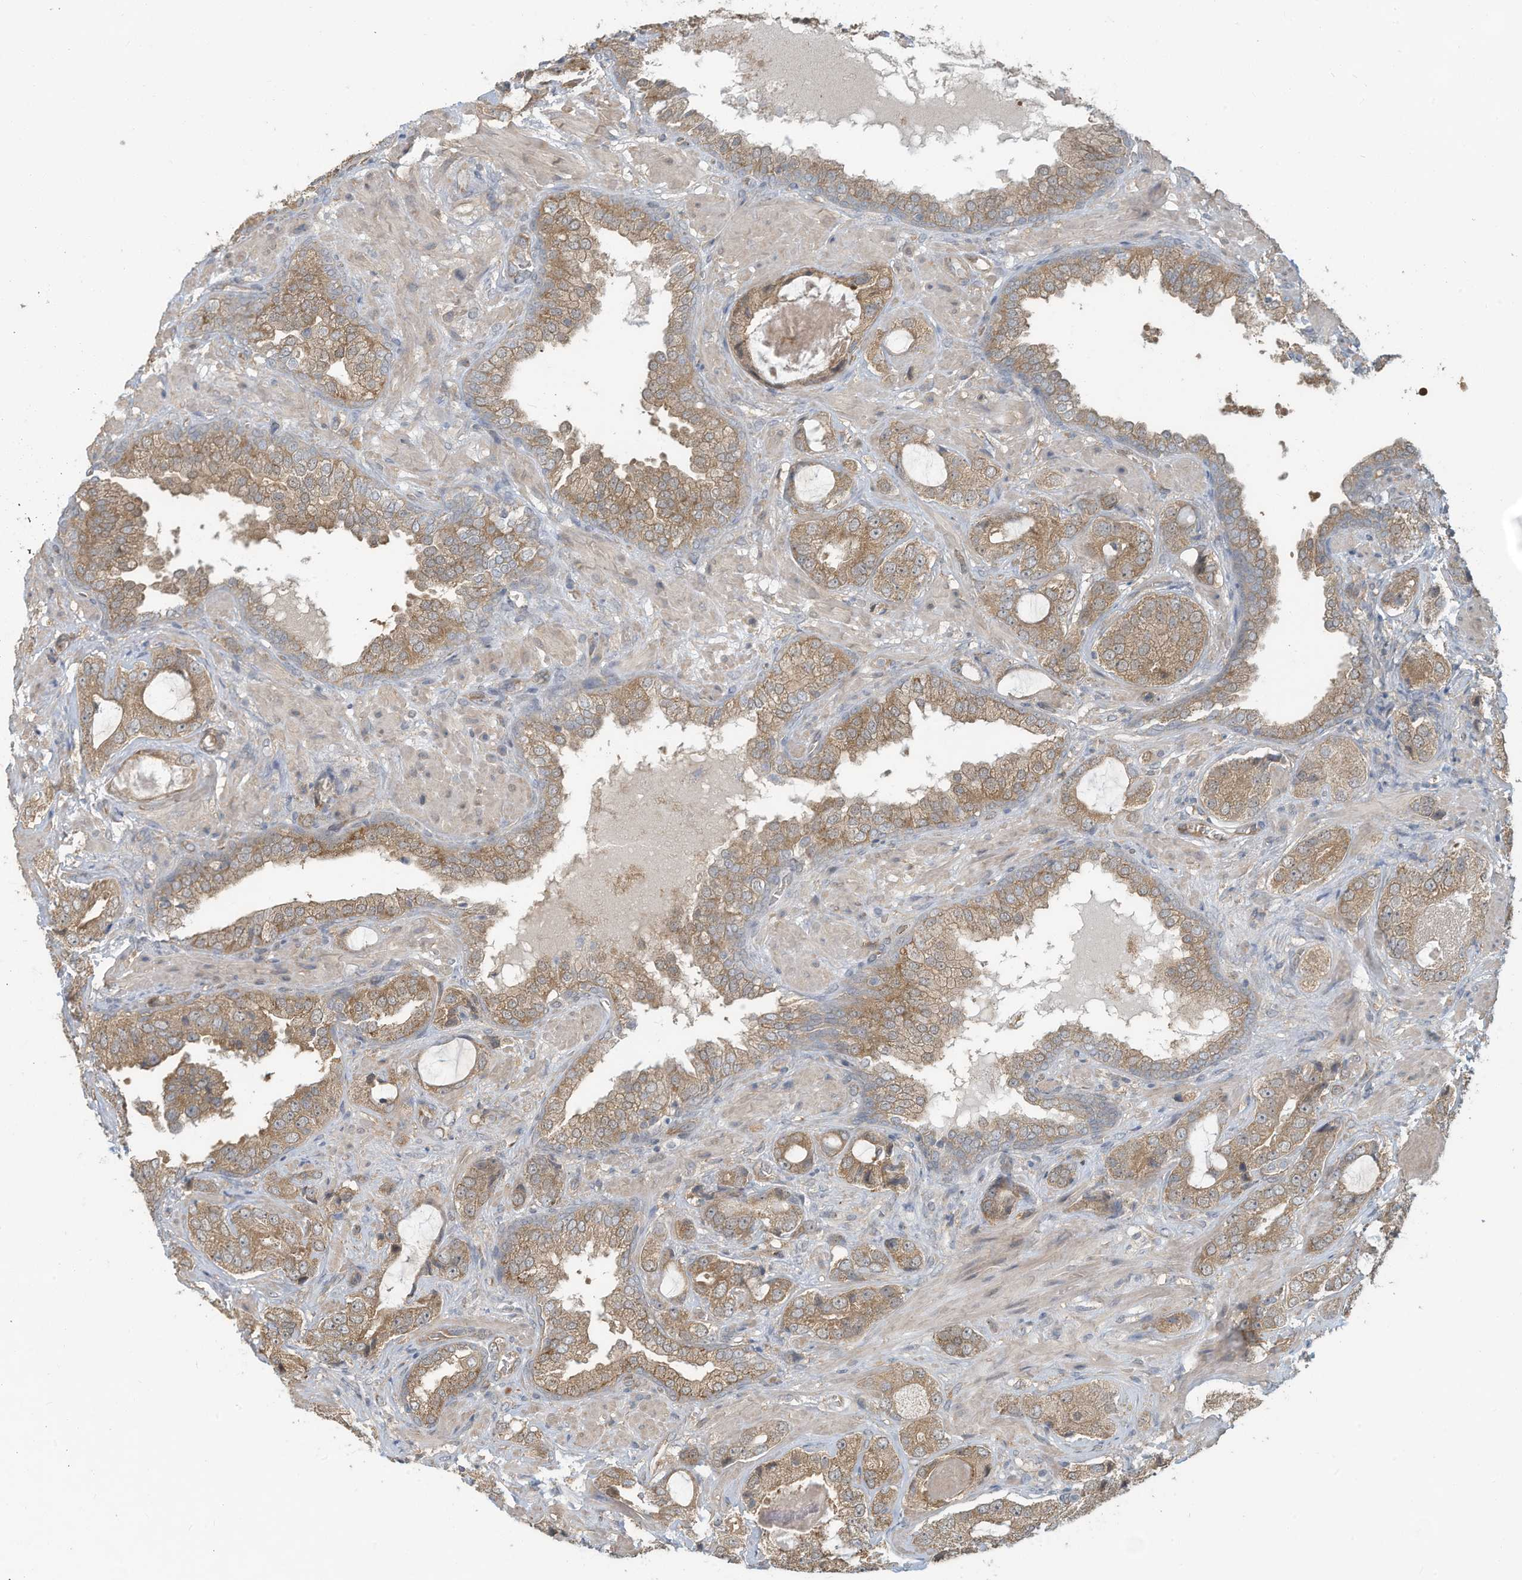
{"staining": {"intensity": "moderate", "quantity": ">75%", "location": "cytoplasmic/membranous"}, "tissue": "prostate cancer", "cell_type": "Tumor cells", "image_type": "cancer", "snomed": [{"axis": "morphology", "description": "Normal tissue, NOS"}, {"axis": "morphology", "description": "Adenocarcinoma, High grade"}, {"axis": "topography", "description": "Prostate"}, {"axis": "topography", "description": "Peripheral nerve tissue"}], "caption": "Prostate cancer stained with DAB (3,3'-diaminobenzidine) immunohistochemistry shows medium levels of moderate cytoplasmic/membranous positivity in approximately >75% of tumor cells. The protein is stained brown, and the nuclei are stained in blue (DAB (3,3'-diaminobenzidine) IHC with brightfield microscopy, high magnification).", "gene": "ERI2", "patient": {"sex": "male", "age": 59}}